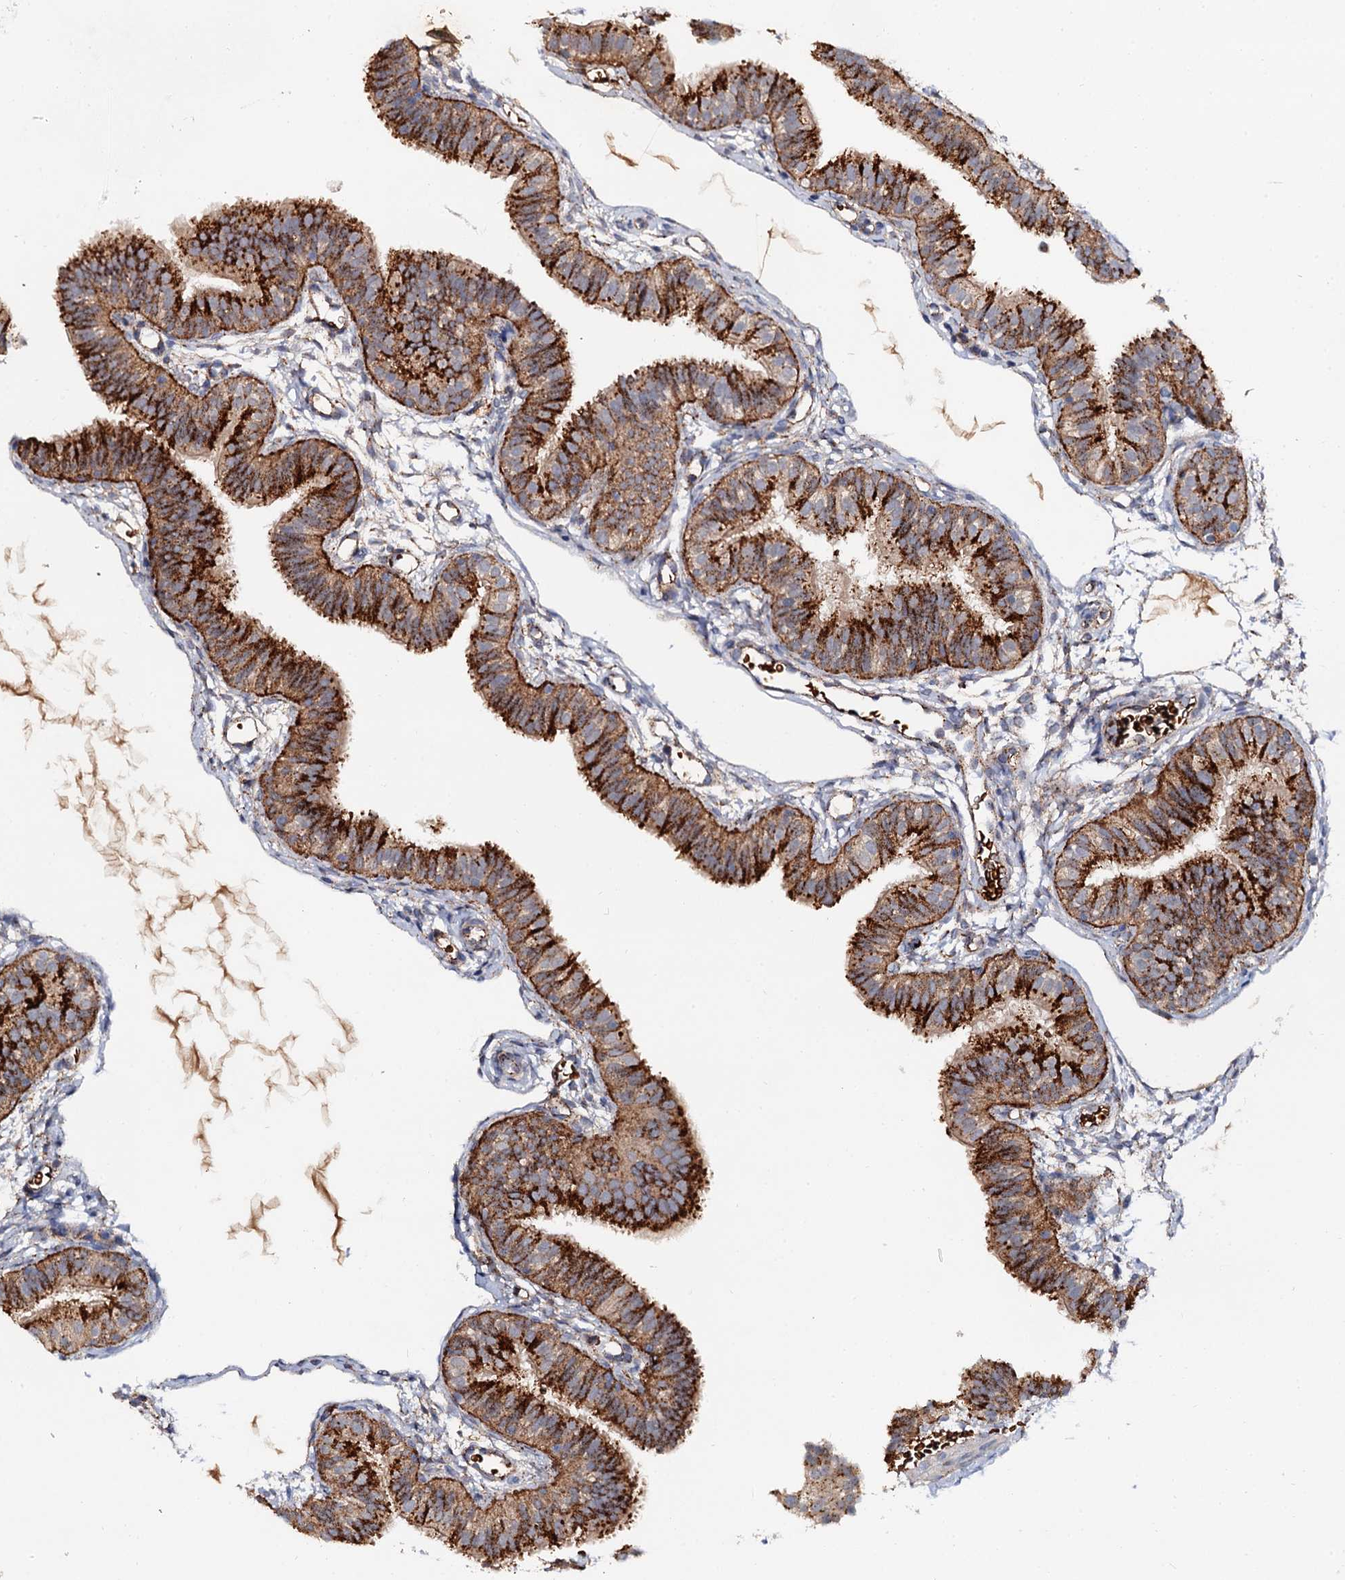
{"staining": {"intensity": "strong", "quantity": ">75%", "location": "cytoplasmic/membranous"}, "tissue": "fallopian tube", "cell_type": "Glandular cells", "image_type": "normal", "snomed": [{"axis": "morphology", "description": "Normal tissue, NOS"}, {"axis": "topography", "description": "Fallopian tube"}], "caption": "The image demonstrates immunohistochemical staining of unremarkable fallopian tube. There is strong cytoplasmic/membranous staining is identified in approximately >75% of glandular cells.", "gene": "GBA1", "patient": {"sex": "female", "age": 35}}